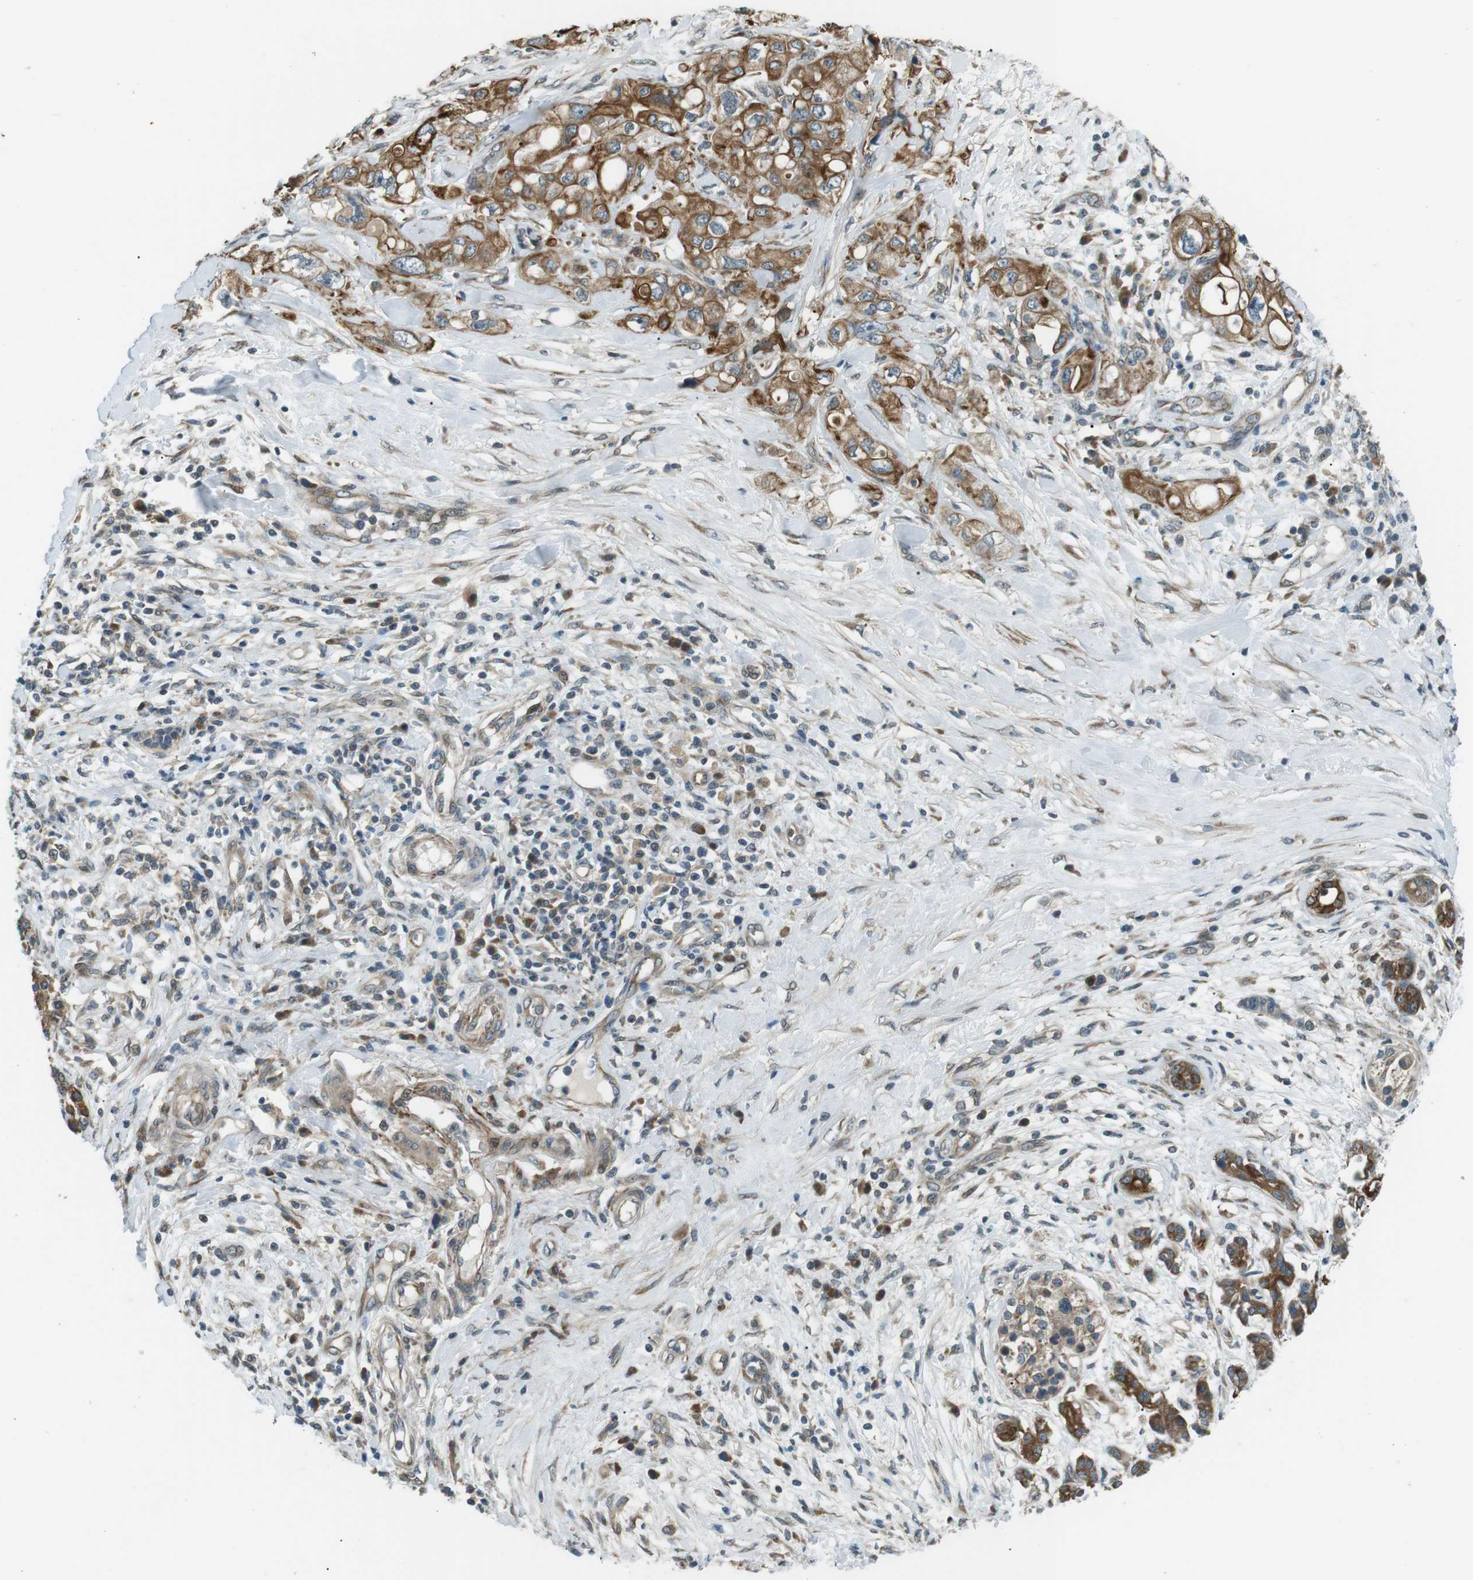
{"staining": {"intensity": "moderate", "quantity": ">75%", "location": "cytoplasmic/membranous"}, "tissue": "pancreatic cancer", "cell_type": "Tumor cells", "image_type": "cancer", "snomed": [{"axis": "morphology", "description": "Adenocarcinoma, NOS"}, {"axis": "topography", "description": "Pancreas"}], "caption": "Pancreatic cancer stained for a protein (brown) exhibits moderate cytoplasmic/membranous positive expression in approximately >75% of tumor cells.", "gene": "TMEM74", "patient": {"sex": "female", "age": 56}}